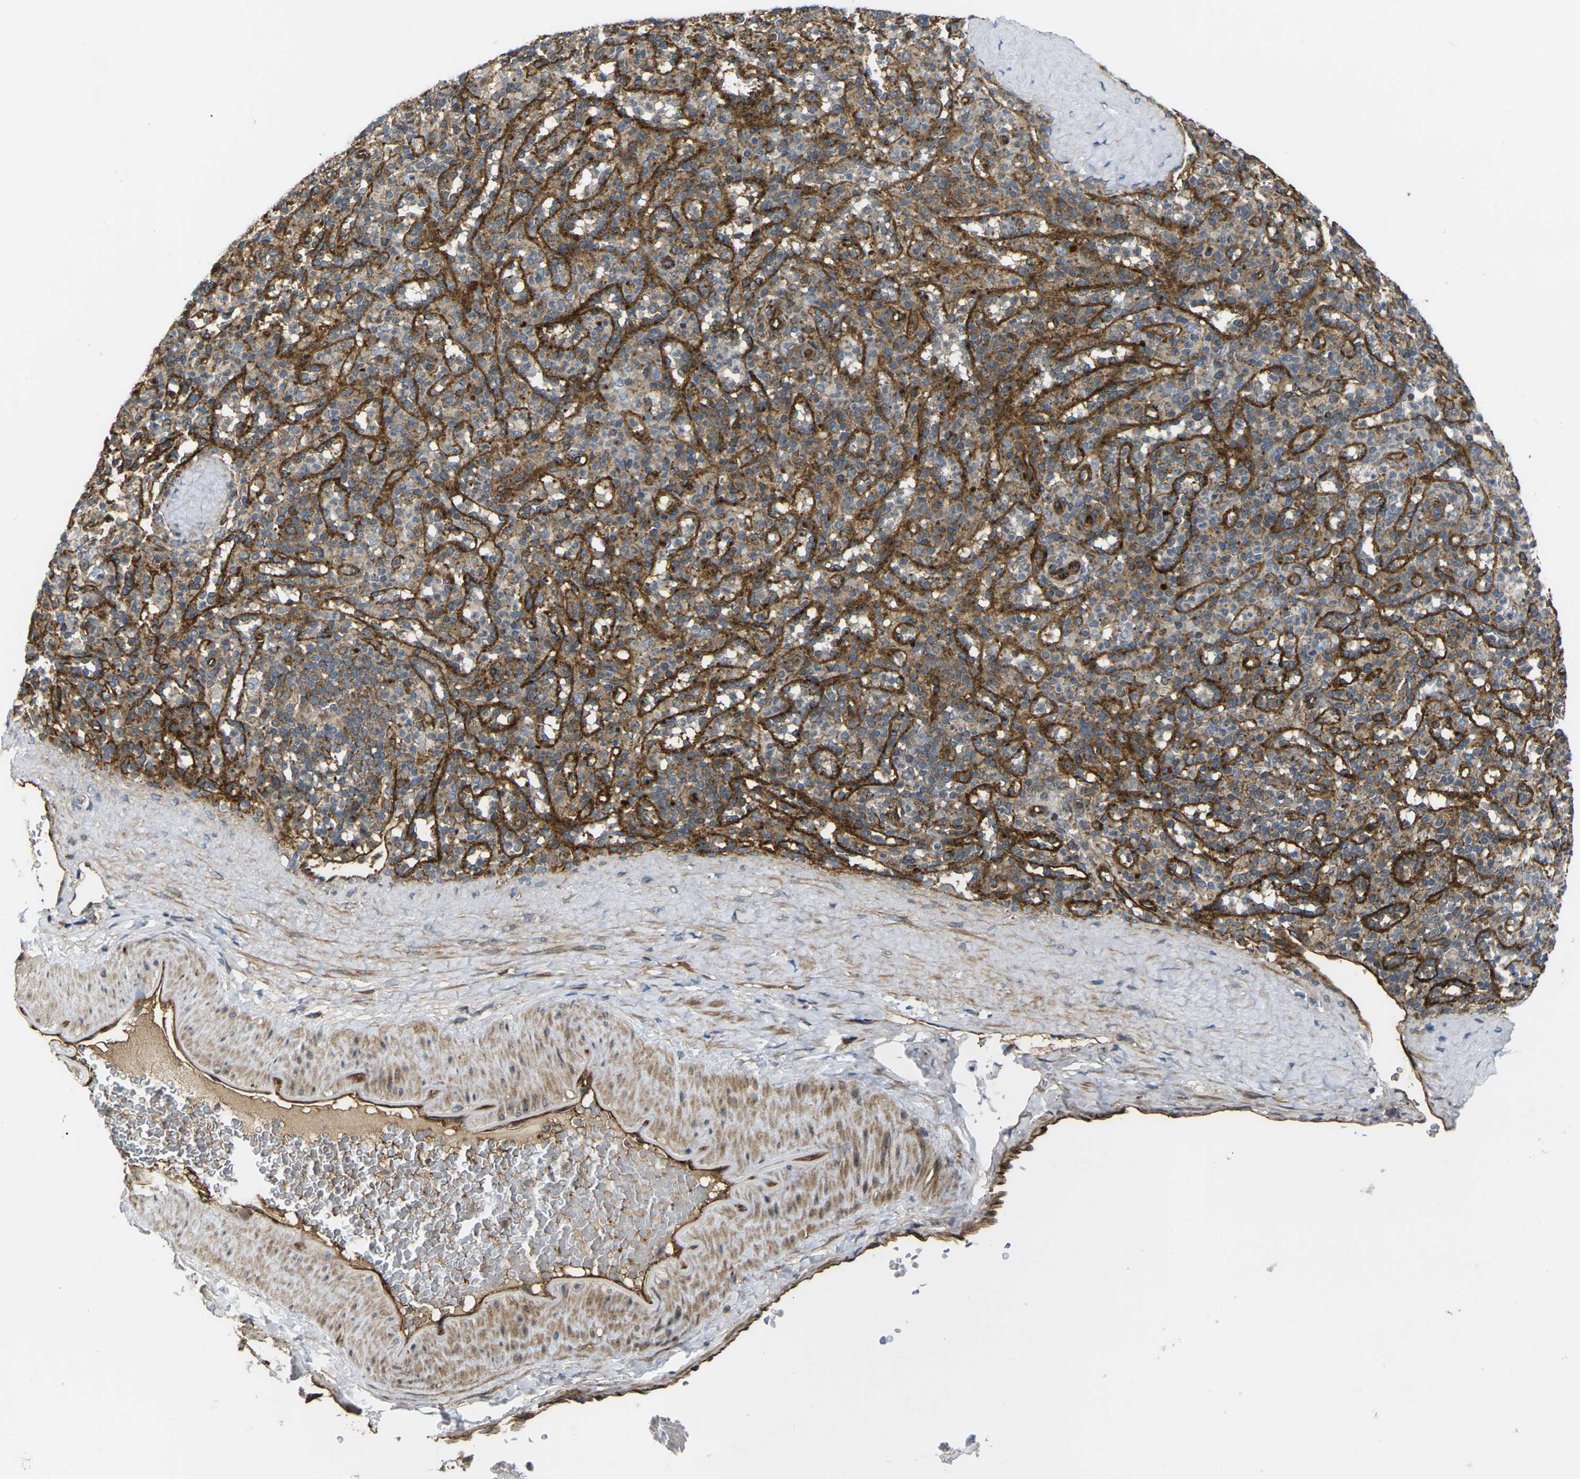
{"staining": {"intensity": "moderate", "quantity": ">75%", "location": "cytoplasmic/membranous"}, "tissue": "spleen", "cell_type": "Cells in red pulp", "image_type": "normal", "snomed": [{"axis": "morphology", "description": "Normal tissue, NOS"}, {"axis": "topography", "description": "Spleen"}], "caption": "Immunohistochemical staining of normal spleen exhibits >75% levels of moderate cytoplasmic/membranous protein positivity in approximately >75% of cells in red pulp.", "gene": "ECE1", "patient": {"sex": "male", "age": 36}}